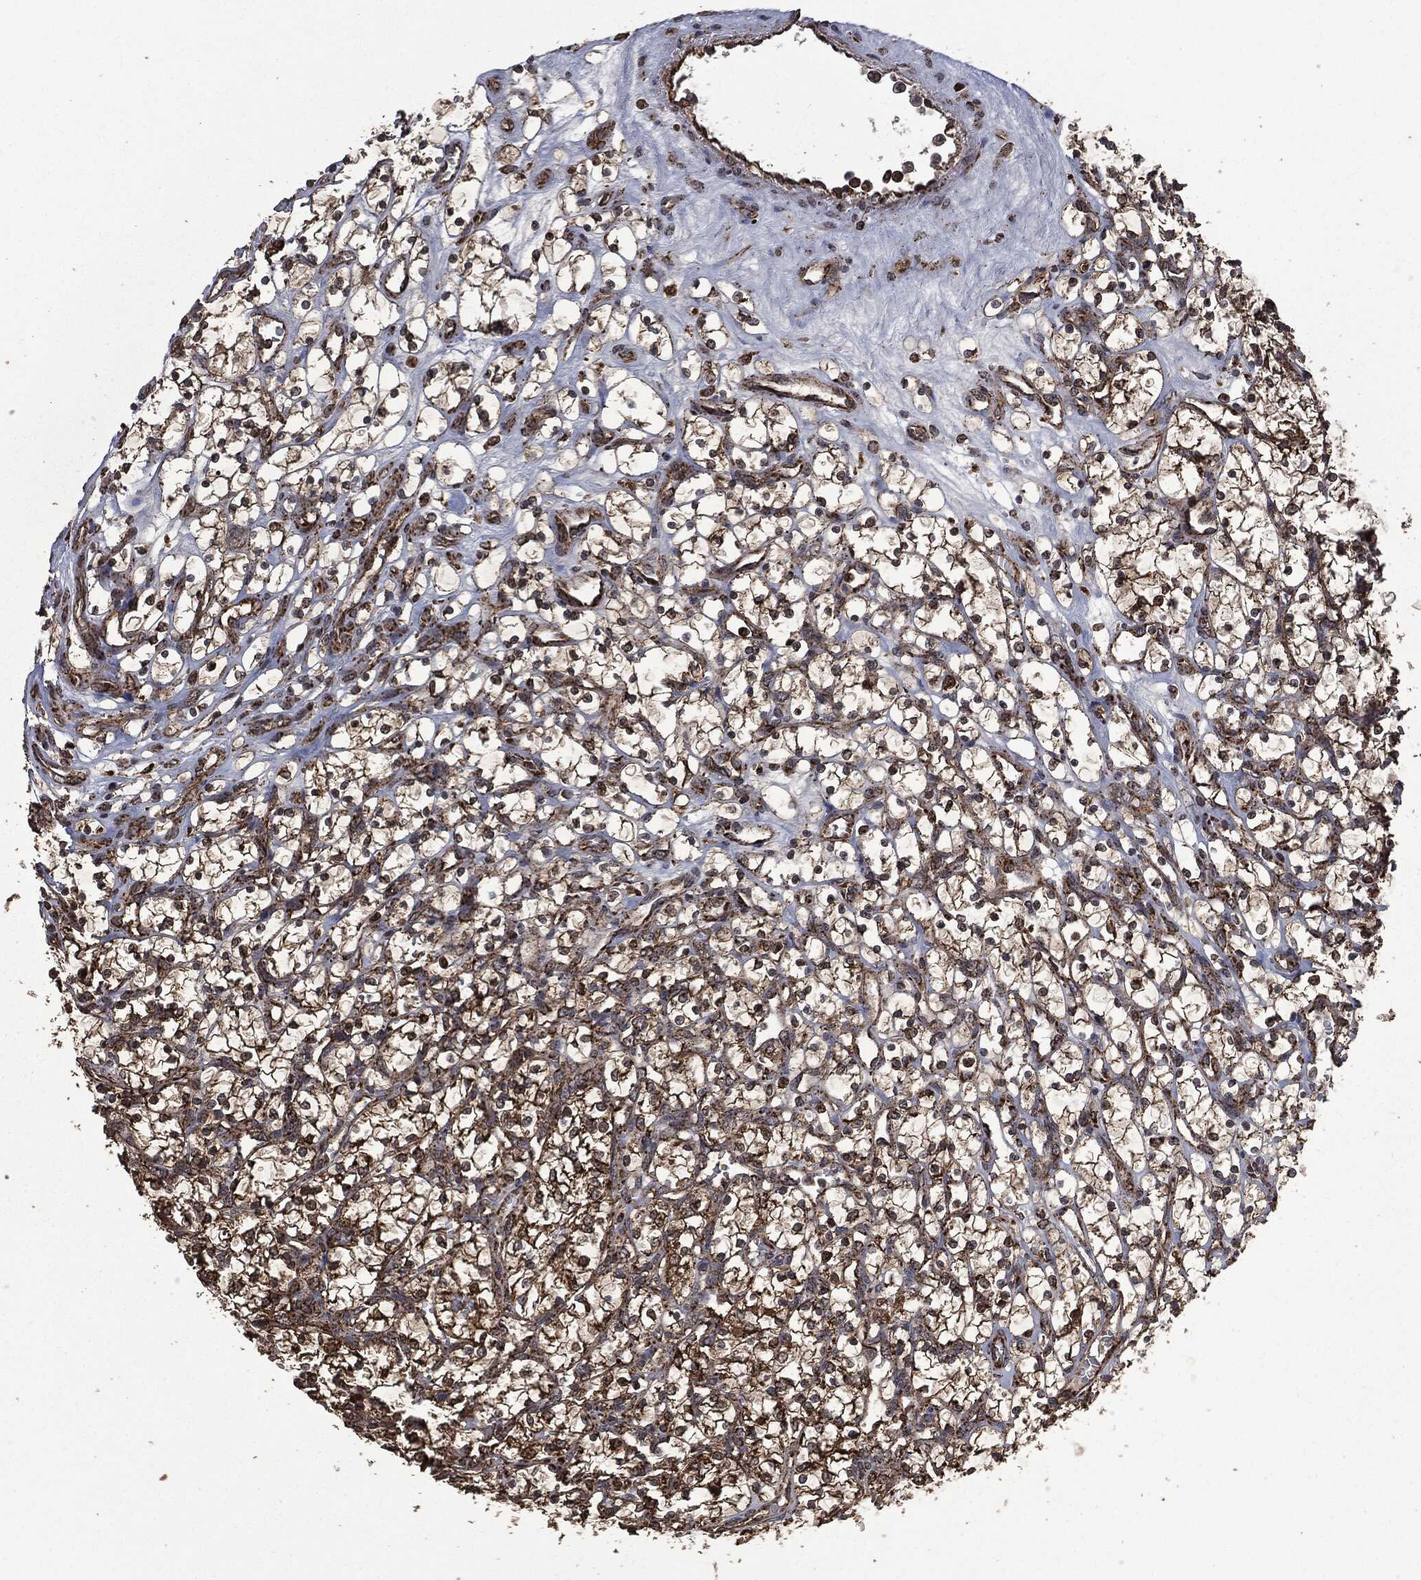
{"staining": {"intensity": "strong", "quantity": ">75%", "location": "cytoplasmic/membranous"}, "tissue": "renal cancer", "cell_type": "Tumor cells", "image_type": "cancer", "snomed": [{"axis": "morphology", "description": "Adenocarcinoma, NOS"}, {"axis": "topography", "description": "Kidney"}], "caption": "Protein staining reveals strong cytoplasmic/membranous positivity in about >75% of tumor cells in renal cancer.", "gene": "LIG3", "patient": {"sex": "female", "age": 69}}